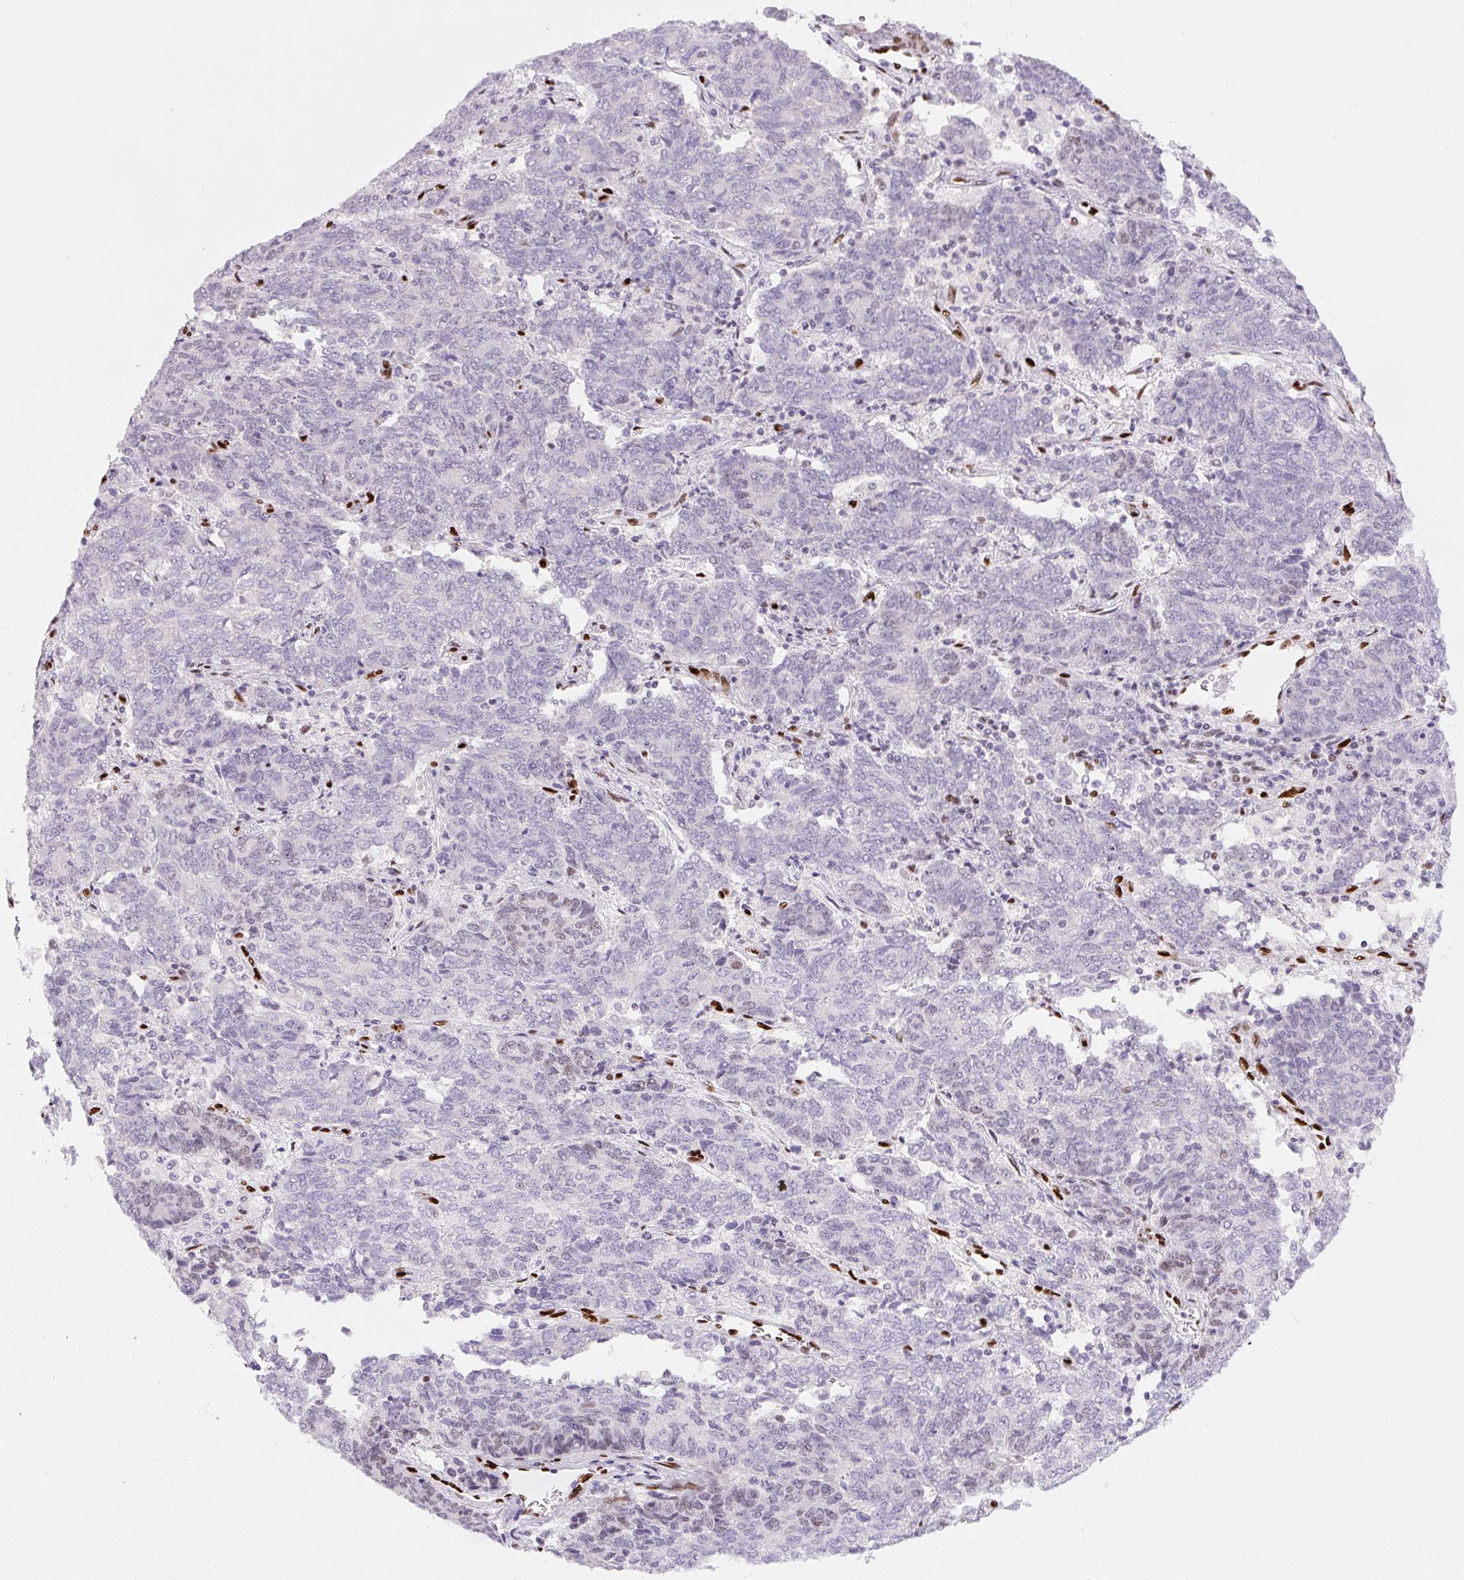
{"staining": {"intensity": "negative", "quantity": "none", "location": "none"}, "tissue": "endometrial cancer", "cell_type": "Tumor cells", "image_type": "cancer", "snomed": [{"axis": "morphology", "description": "Adenocarcinoma, NOS"}, {"axis": "topography", "description": "Endometrium"}], "caption": "A high-resolution histopathology image shows immunohistochemistry (IHC) staining of endometrial adenocarcinoma, which demonstrates no significant staining in tumor cells.", "gene": "ZEB1", "patient": {"sex": "female", "age": 80}}